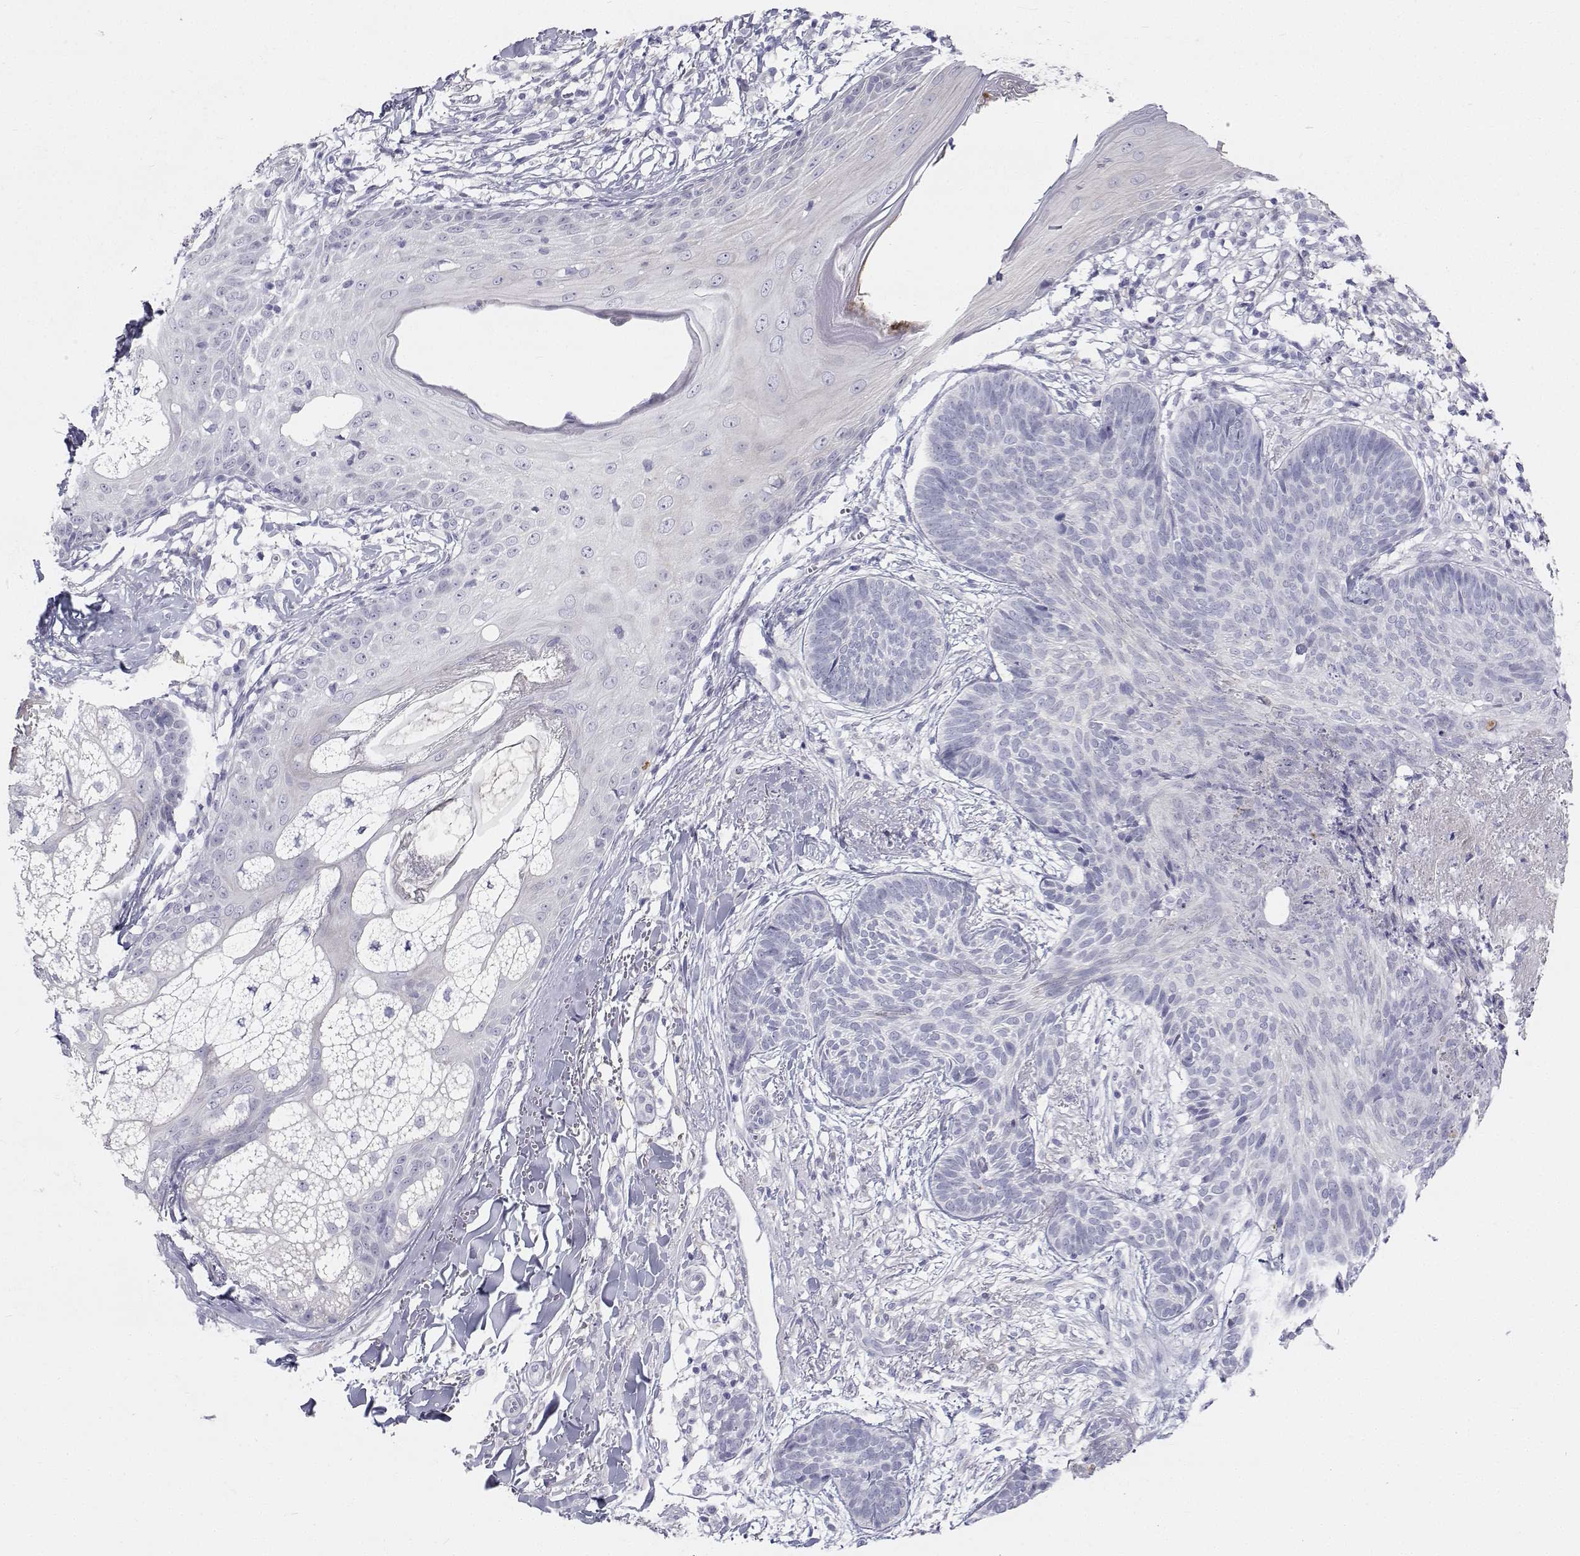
{"staining": {"intensity": "negative", "quantity": "none", "location": "none"}, "tissue": "skin cancer", "cell_type": "Tumor cells", "image_type": "cancer", "snomed": [{"axis": "morphology", "description": "Basal cell carcinoma"}, {"axis": "topography", "description": "Skin"}, {"axis": "topography", "description": "Skin of trunk"}], "caption": "Protein analysis of skin basal cell carcinoma shows no significant positivity in tumor cells.", "gene": "TTN", "patient": {"sex": "male", "age": 74}}